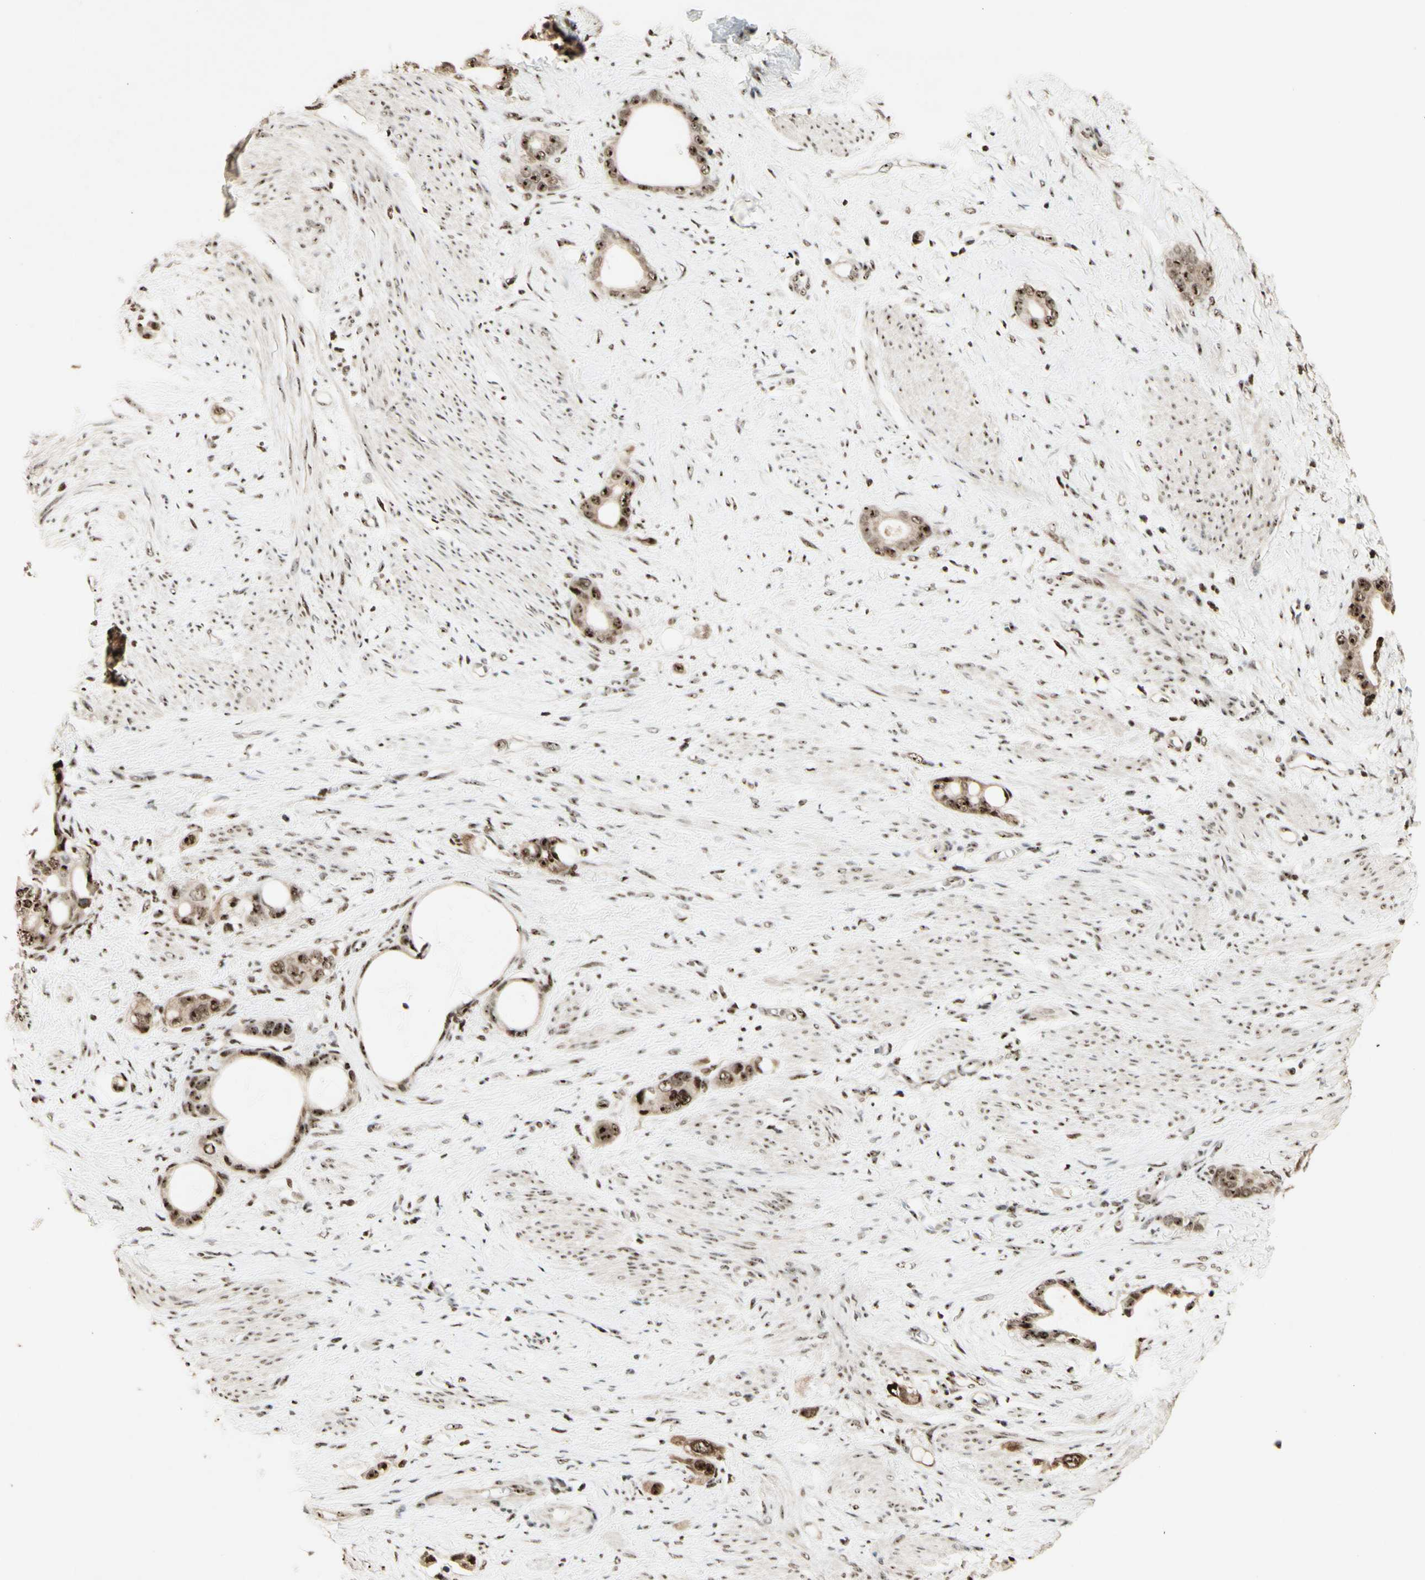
{"staining": {"intensity": "moderate", "quantity": ">75%", "location": "nuclear"}, "tissue": "stomach cancer", "cell_type": "Tumor cells", "image_type": "cancer", "snomed": [{"axis": "morphology", "description": "Adenocarcinoma, NOS"}, {"axis": "topography", "description": "Stomach"}], "caption": "The image demonstrates staining of stomach cancer, revealing moderate nuclear protein staining (brown color) within tumor cells.", "gene": "DHX9", "patient": {"sex": "female", "age": 75}}